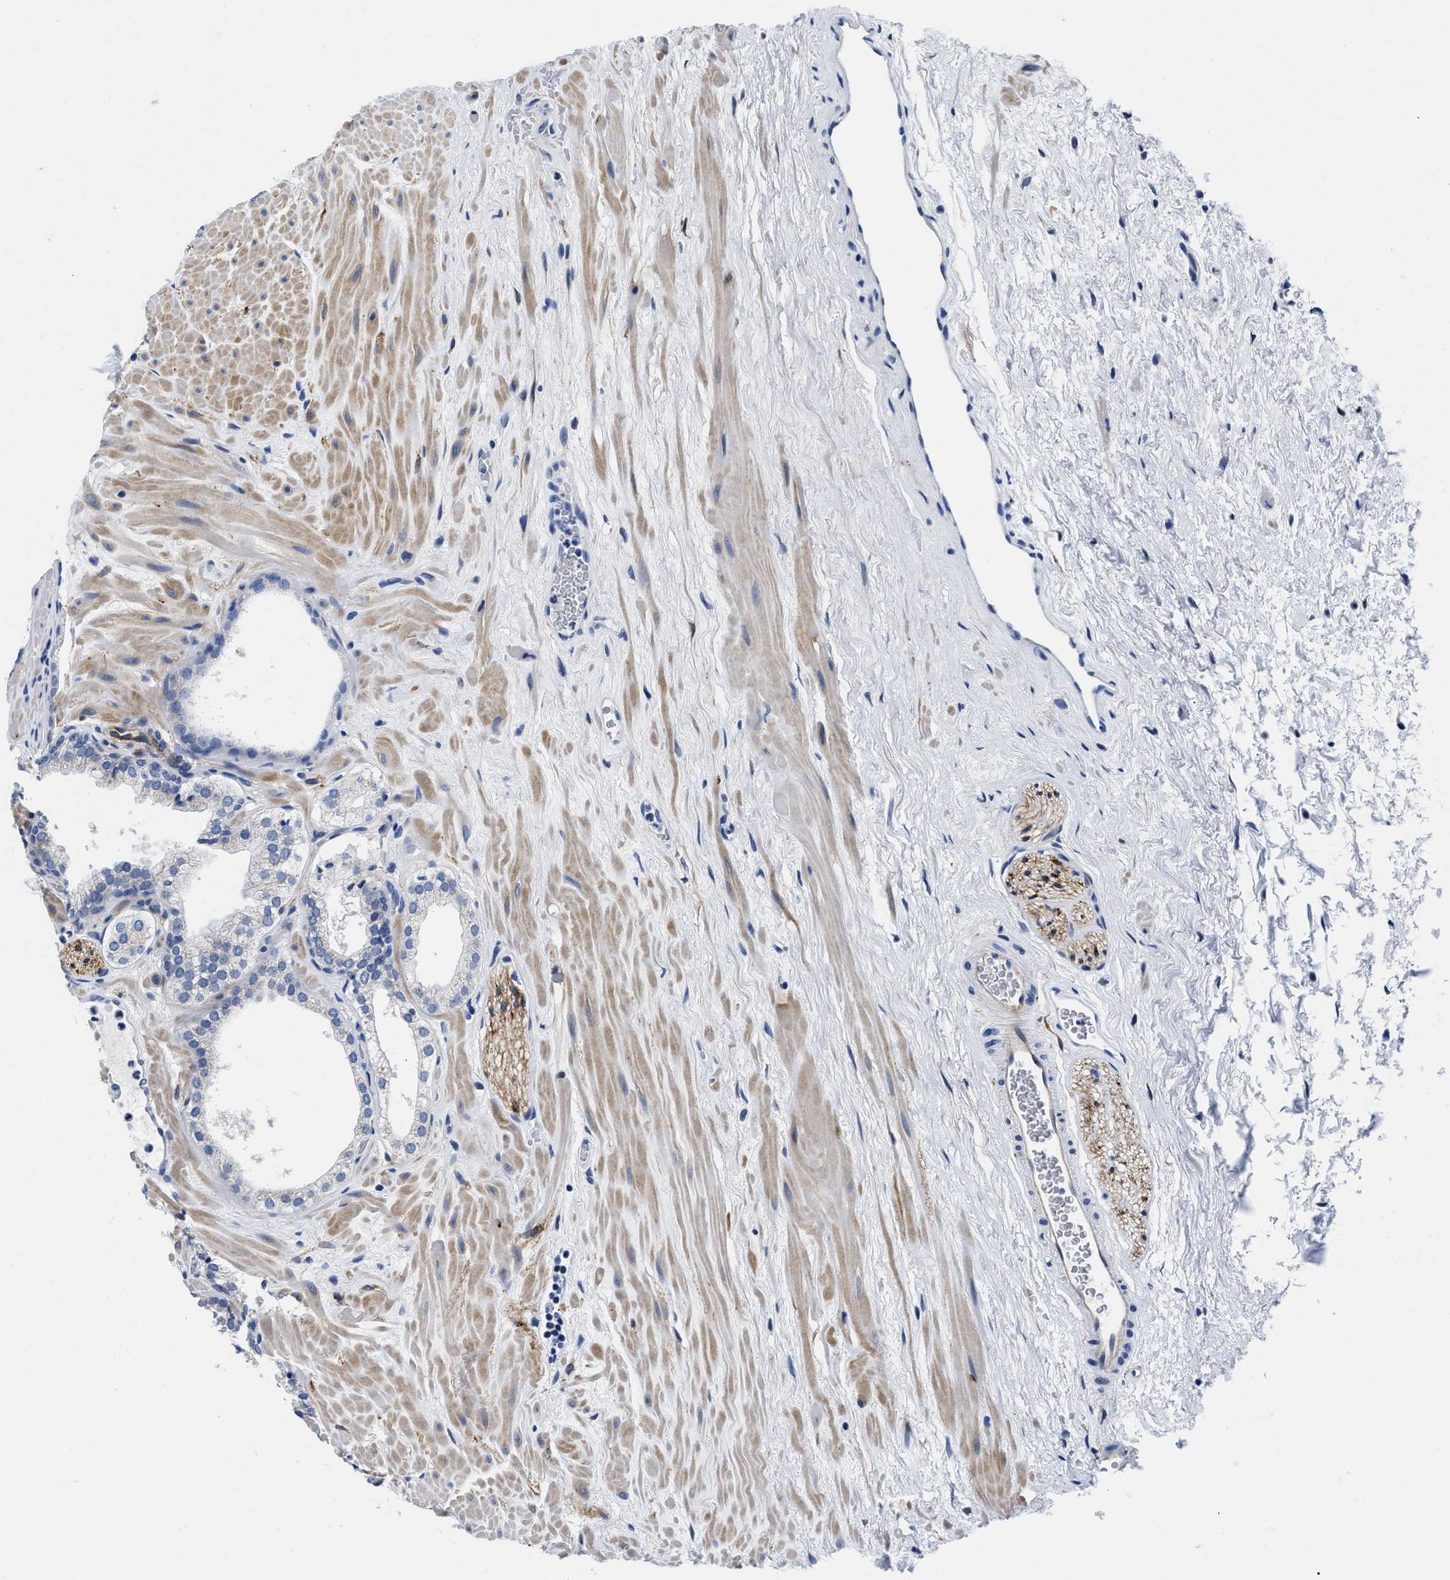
{"staining": {"intensity": "negative", "quantity": "none", "location": "none"}, "tissue": "prostate", "cell_type": "Glandular cells", "image_type": "normal", "snomed": [{"axis": "morphology", "description": "Normal tissue, NOS"}, {"axis": "morphology", "description": "Urothelial carcinoma, Low grade"}, {"axis": "topography", "description": "Urinary bladder"}, {"axis": "topography", "description": "Prostate"}], "caption": "A micrograph of prostate stained for a protein shows no brown staining in glandular cells. (IHC, brightfield microscopy, high magnification).", "gene": "SLC35F1", "patient": {"sex": "male", "age": 60}}